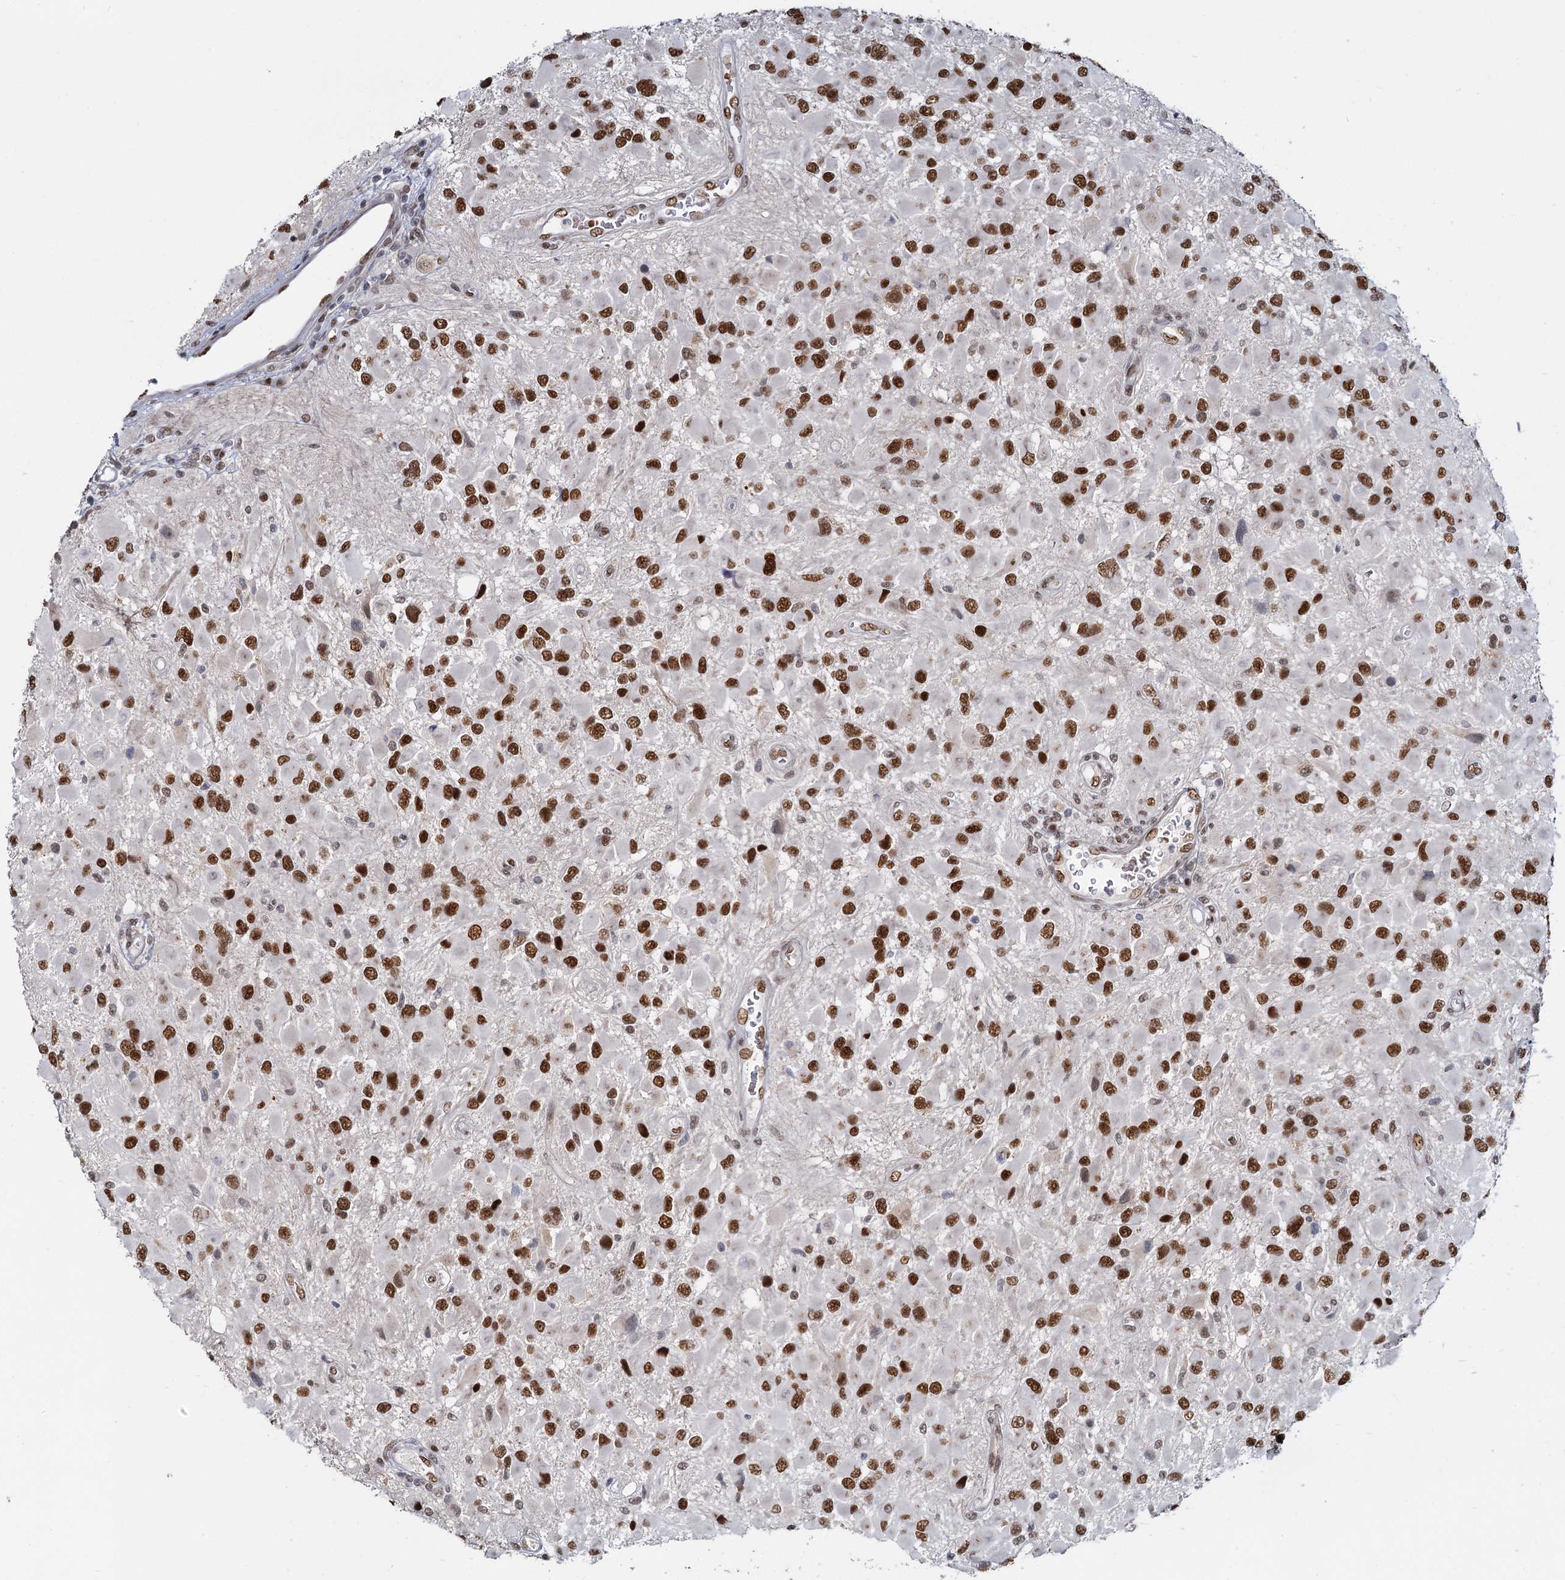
{"staining": {"intensity": "strong", "quantity": ">75%", "location": "nuclear"}, "tissue": "glioma", "cell_type": "Tumor cells", "image_type": "cancer", "snomed": [{"axis": "morphology", "description": "Glioma, malignant, High grade"}, {"axis": "topography", "description": "Brain"}], "caption": "Immunohistochemistry (IHC) photomicrograph of human glioma stained for a protein (brown), which displays high levels of strong nuclear staining in about >75% of tumor cells.", "gene": "RPRD1A", "patient": {"sex": "male", "age": 53}}